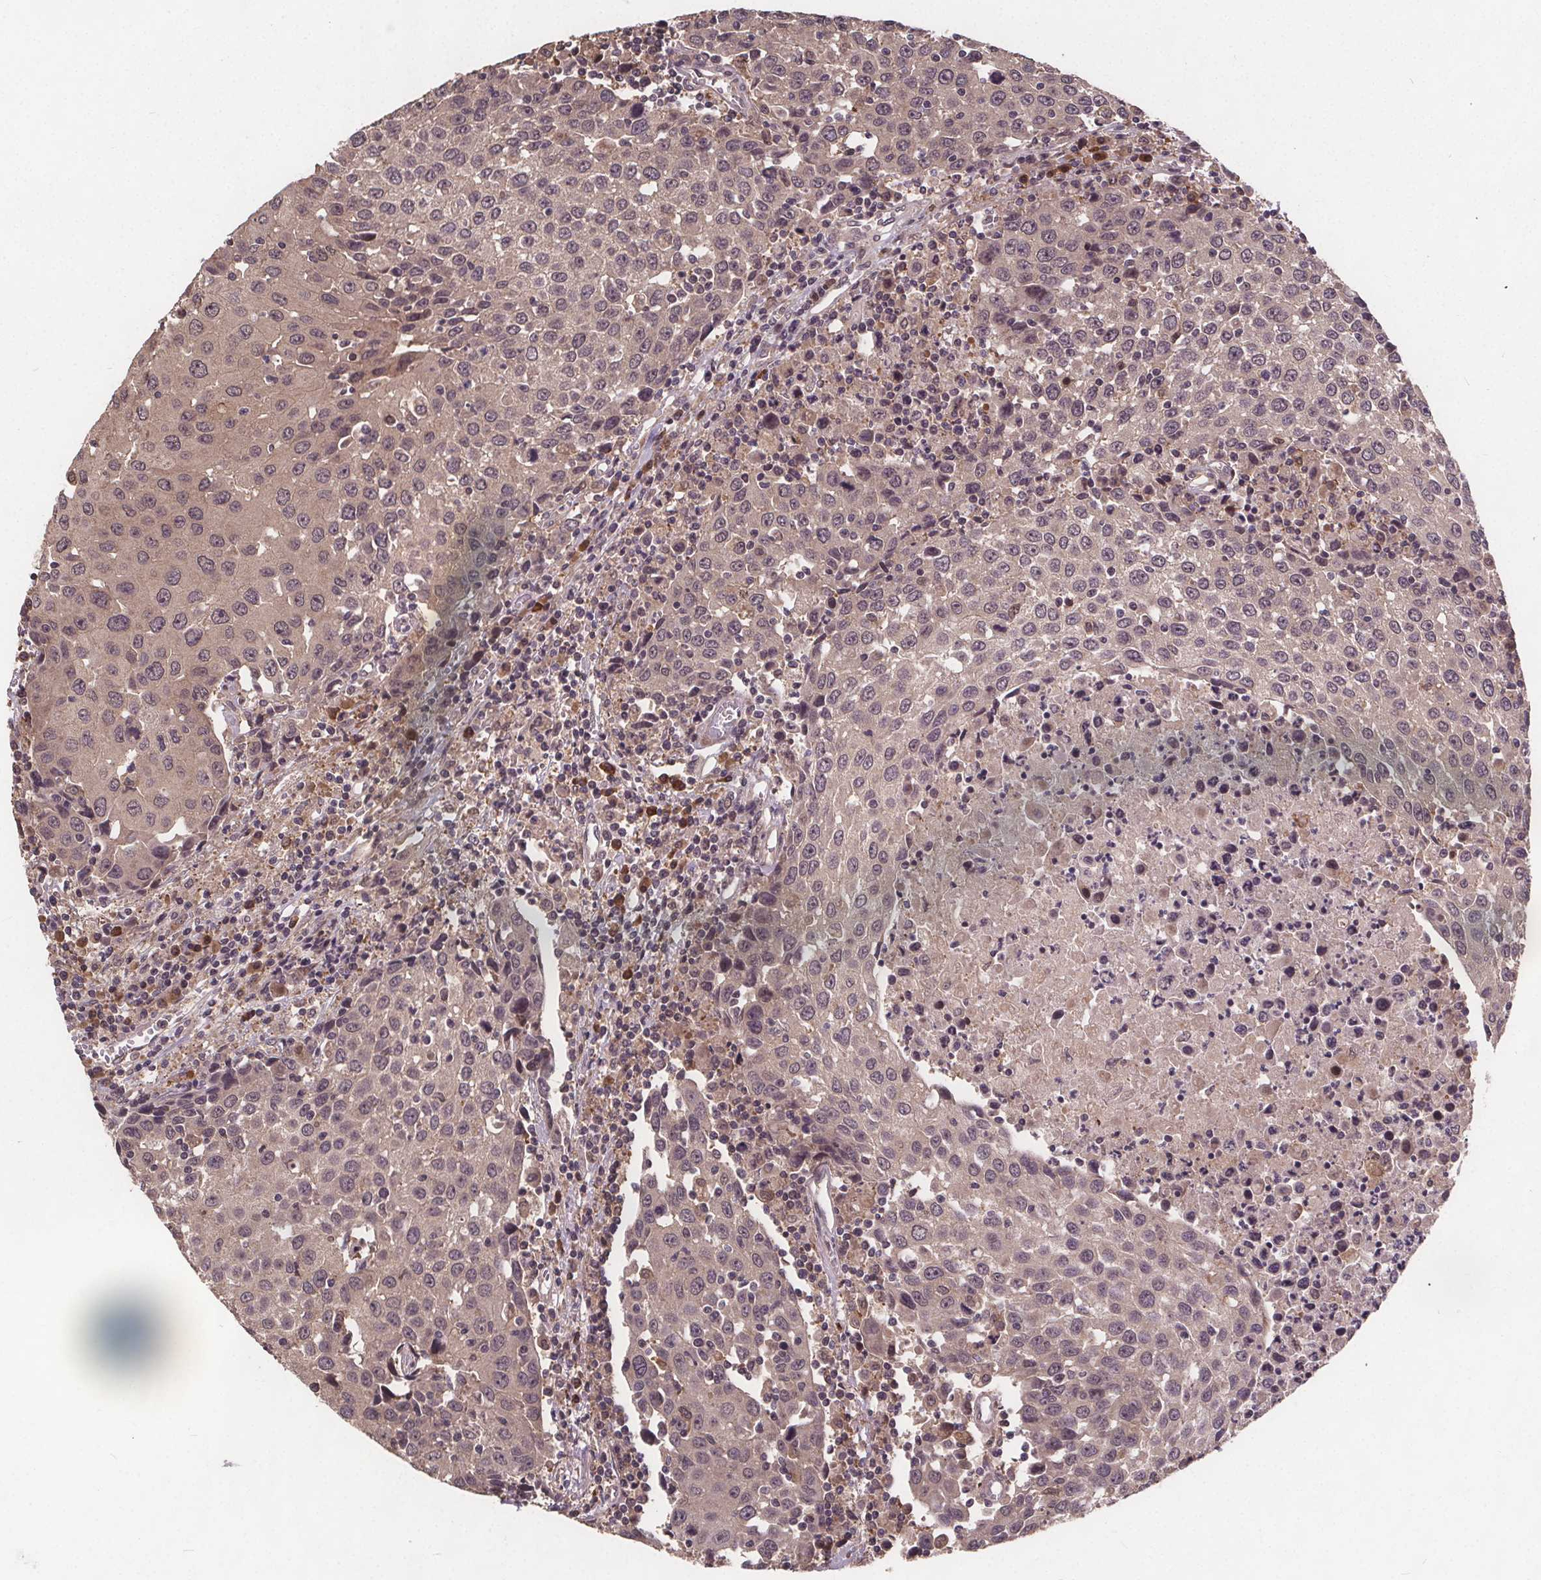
{"staining": {"intensity": "negative", "quantity": "none", "location": "none"}, "tissue": "urothelial cancer", "cell_type": "Tumor cells", "image_type": "cancer", "snomed": [{"axis": "morphology", "description": "Urothelial carcinoma, High grade"}, {"axis": "topography", "description": "Urinary bladder"}], "caption": "A micrograph of high-grade urothelial carcinoma stained for a protein displays no brown staining in tumor cells.", "gene": "USP9X", "patient": {"sex": "female", "age": 85}}